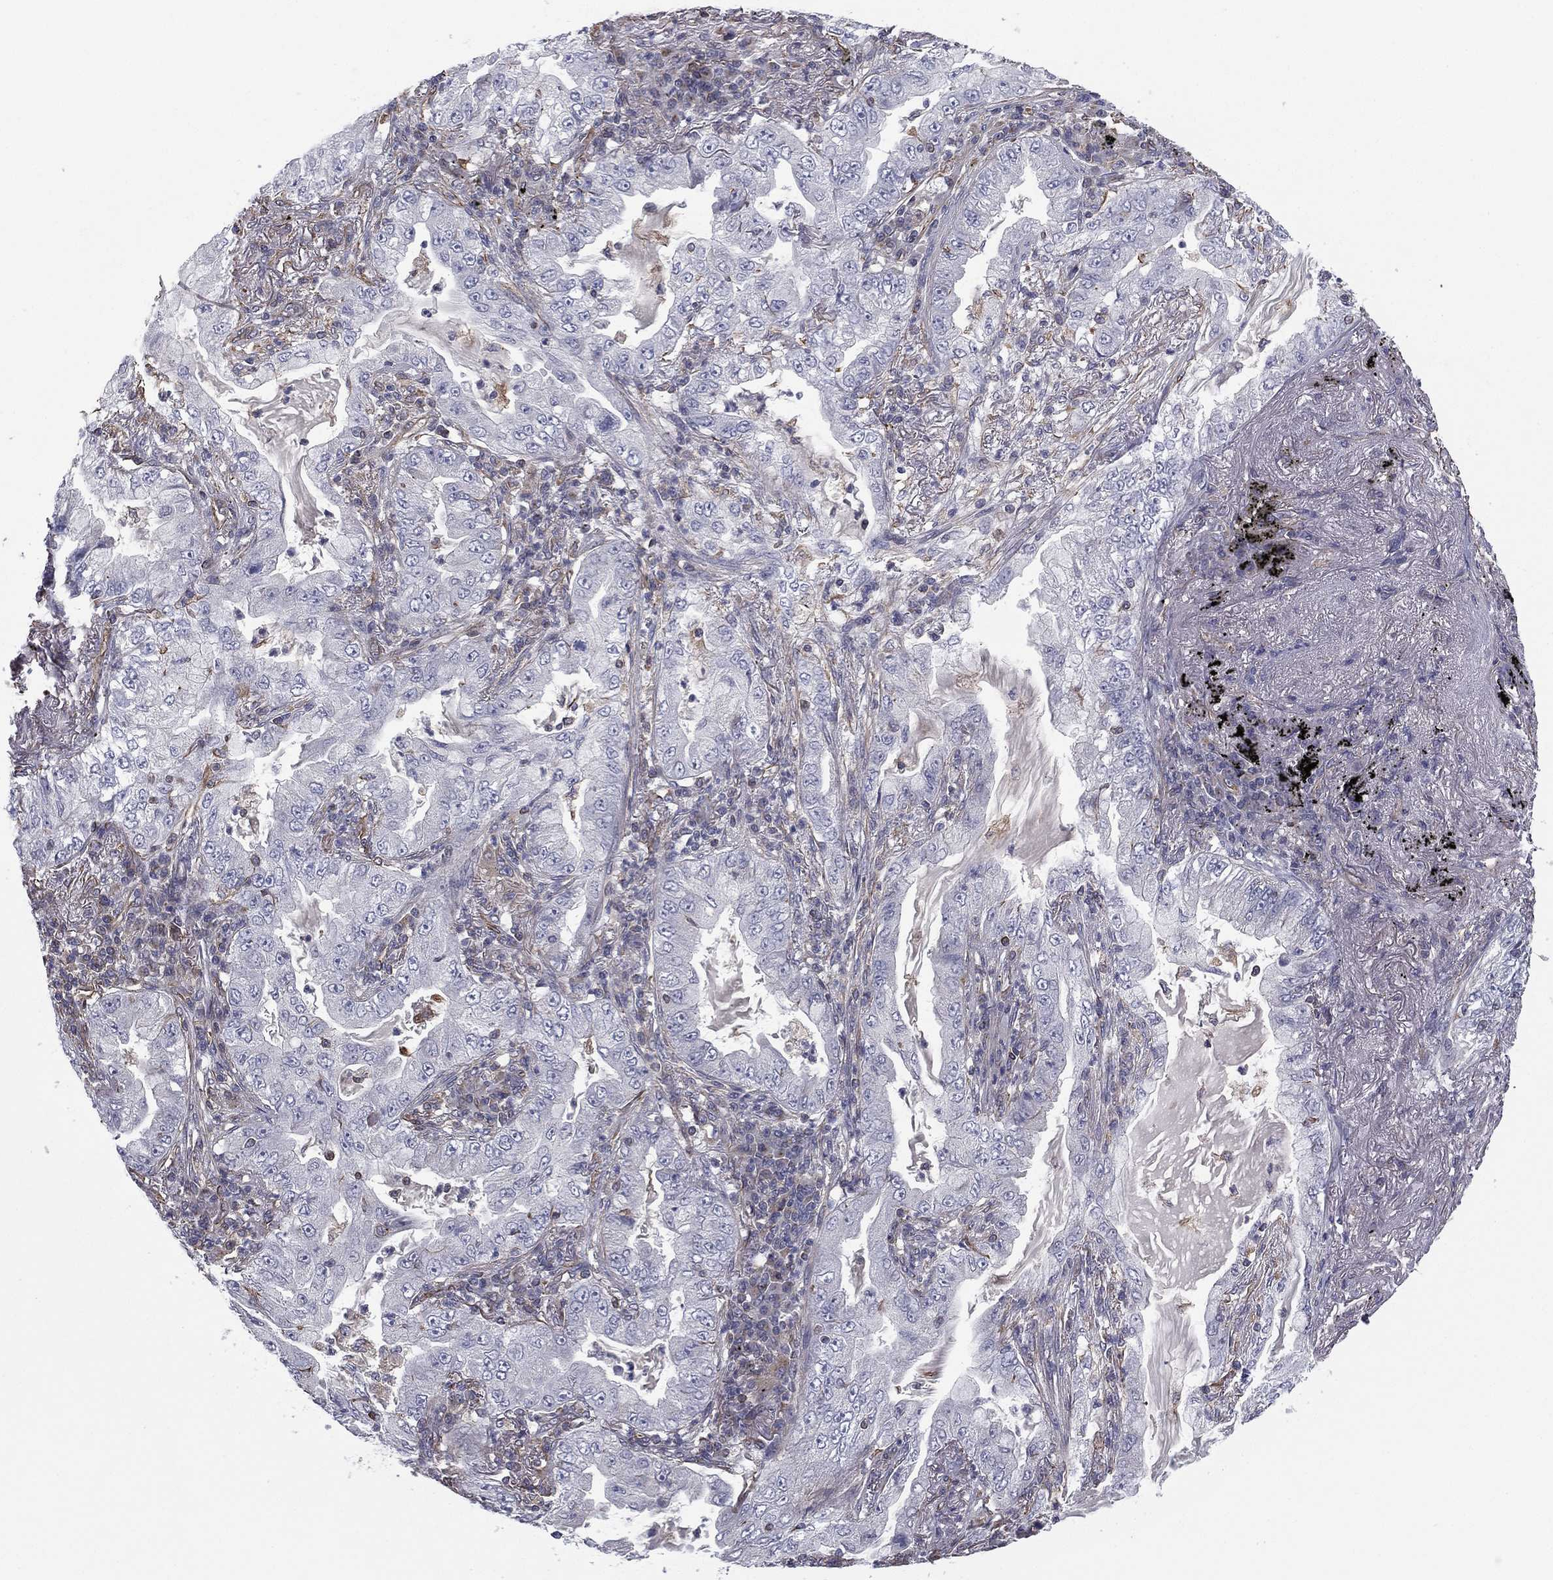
{"staining": {"intensity": "negative", "quantity": "none", "location": "none"}, "tissue": "lung cancer", "cell_type": "Tumor cells", "image_type": "cancer", "snomed": [{"axis": "morphology", "description": "Adenocarcinoma, NOS"}, {"axis": "topography", "description": "Lung"}], "caption": "This is an immunohistochemistry histopathology image of adenocarcinoma (lung). There is no expression in tumor cells.", "gene": "SCUBE1", "patient": {"sex": "female", "age": 73}}